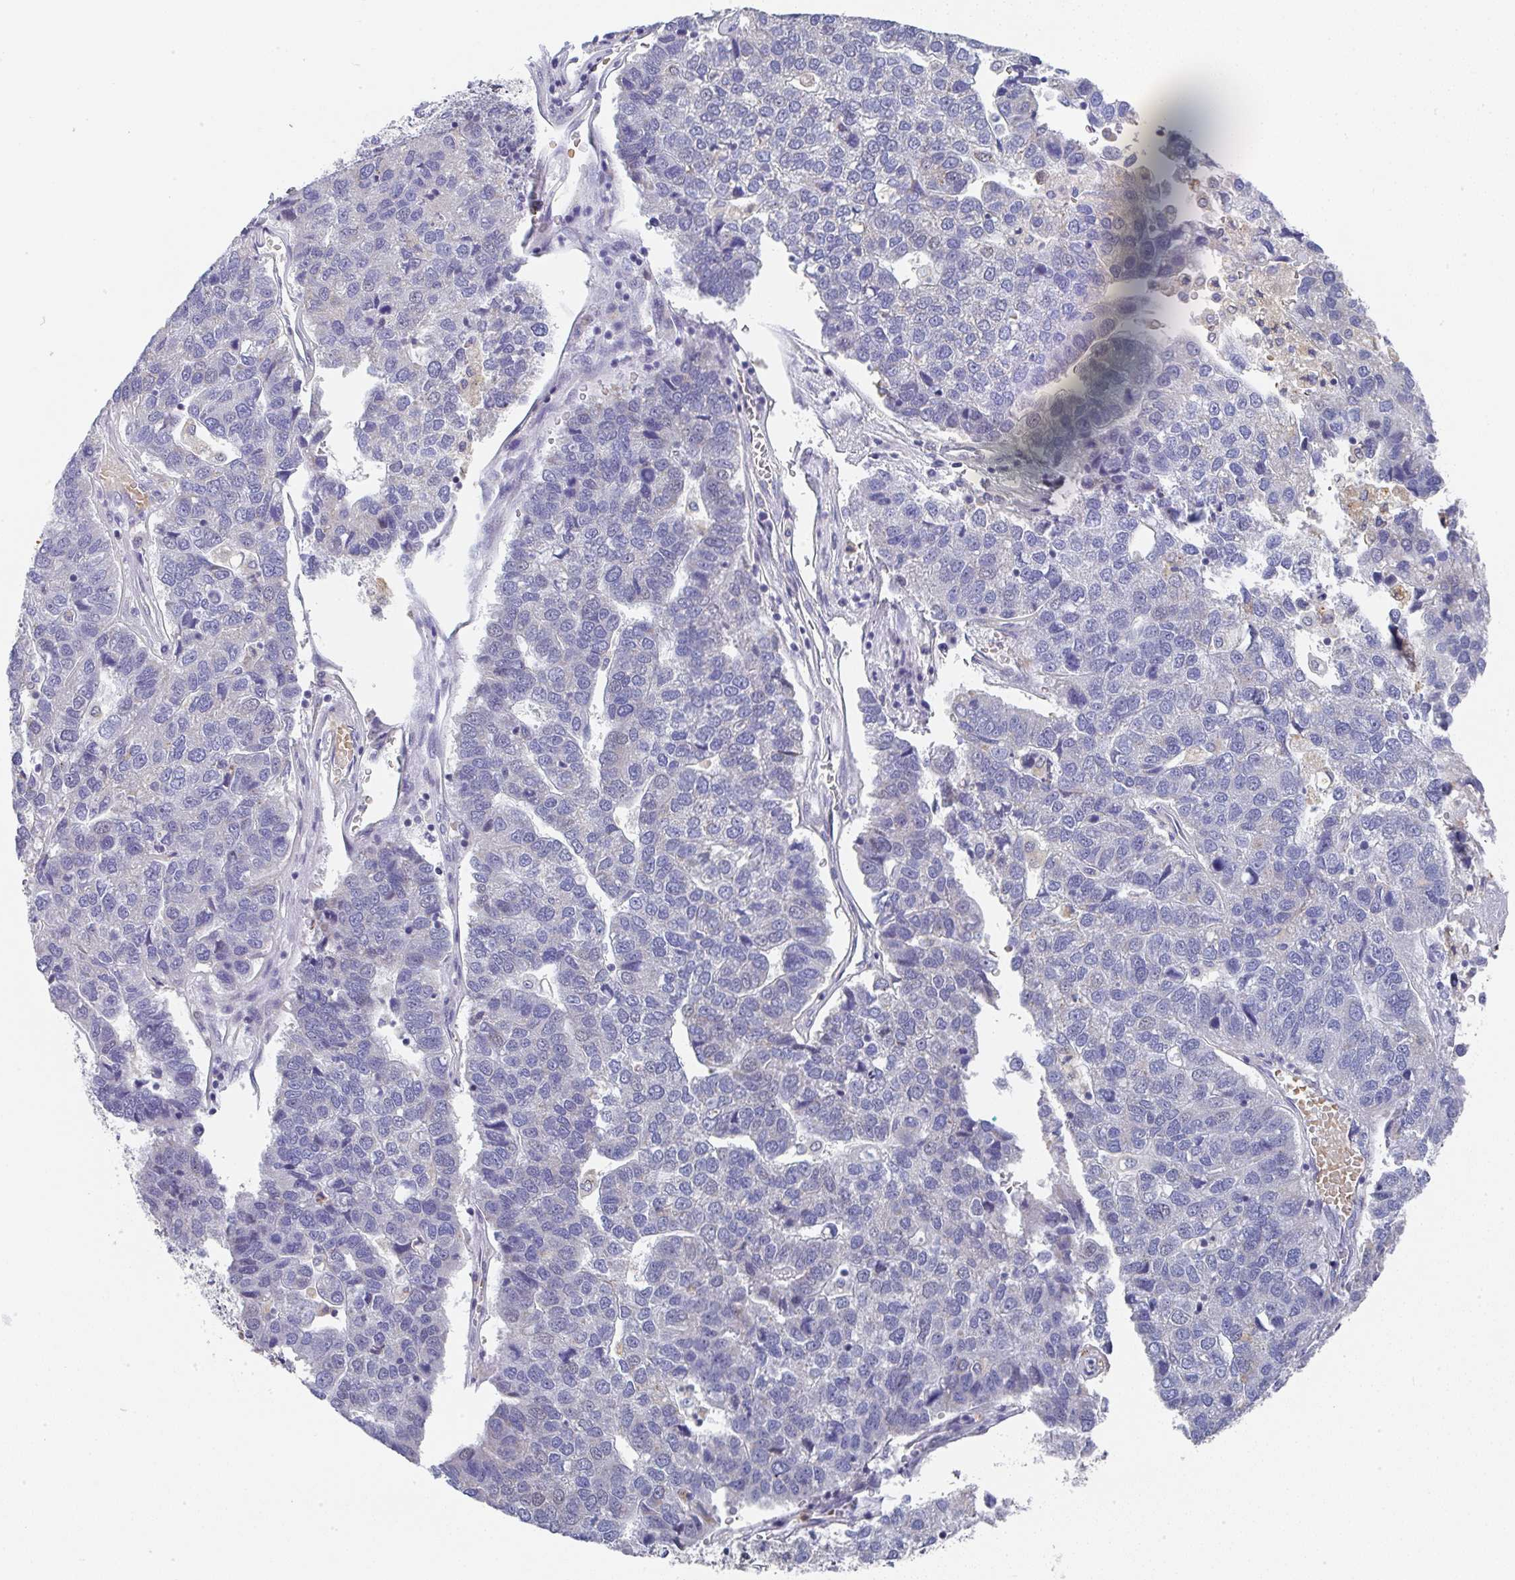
{"staining": {"intensity": "negative", "quantity": "none", "location": "none"}, "tissue": "pancreatic cancer", "cell_type": "Tumor cells", "image_type": "cancer", "snomed": [{"axis": "morphology", "description": "Adenocarcinoma, NOS"}, {"axis": "topography", "description": "Pancreas"}], "caption": "This is an immunohistochemistry micrograph of pancreatic adenocarcinoma. There is no staining in tumor cells.", "gene": "NCF1", "patient": {"sex": "female", "age": 61}}